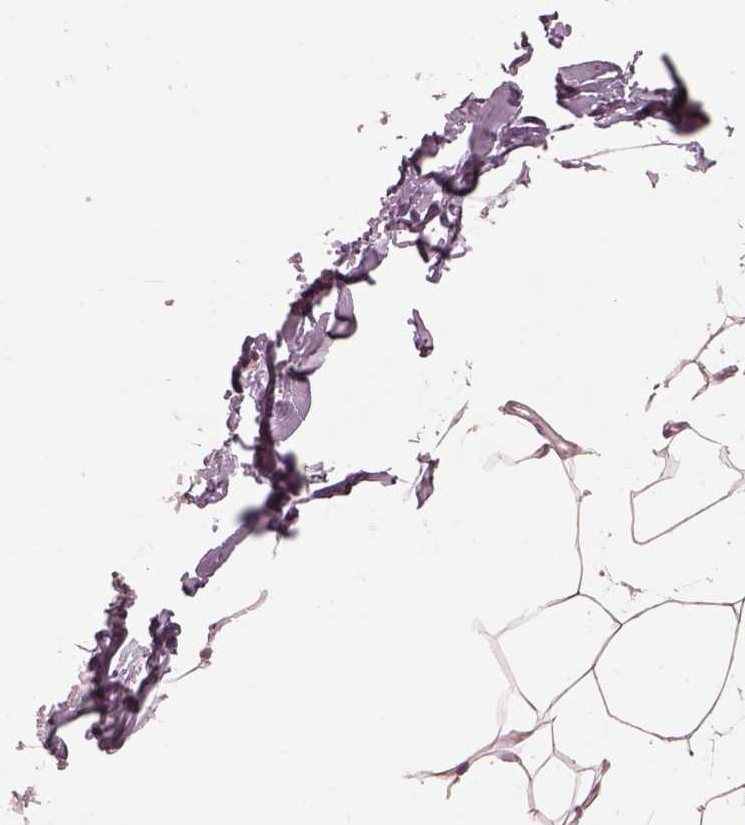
{"staining": {"intensity": "weak", "quantity": ">75%", "location": "cytoplasmic/membranous"}, "tissue": "breast", "cell_type": "Adipocytes", "image_type": "normal", "snomed": [{"axis": "morphology", "description": "Normal tissue, NOS"}, {"axis": "topography", "description": "Breast"}], "caption": "Adipocytes reveal low levels of weak cytoplasmic/membranous positivity in approximately >75% of cells in unremarkable human breast. The protein is stained brown, and the nuclei are stained in blue (DAB IHC with brightfield microscopy, high magnification).", "gene": "PRKACG", "patient": {"sex": "female", "age": 32}}